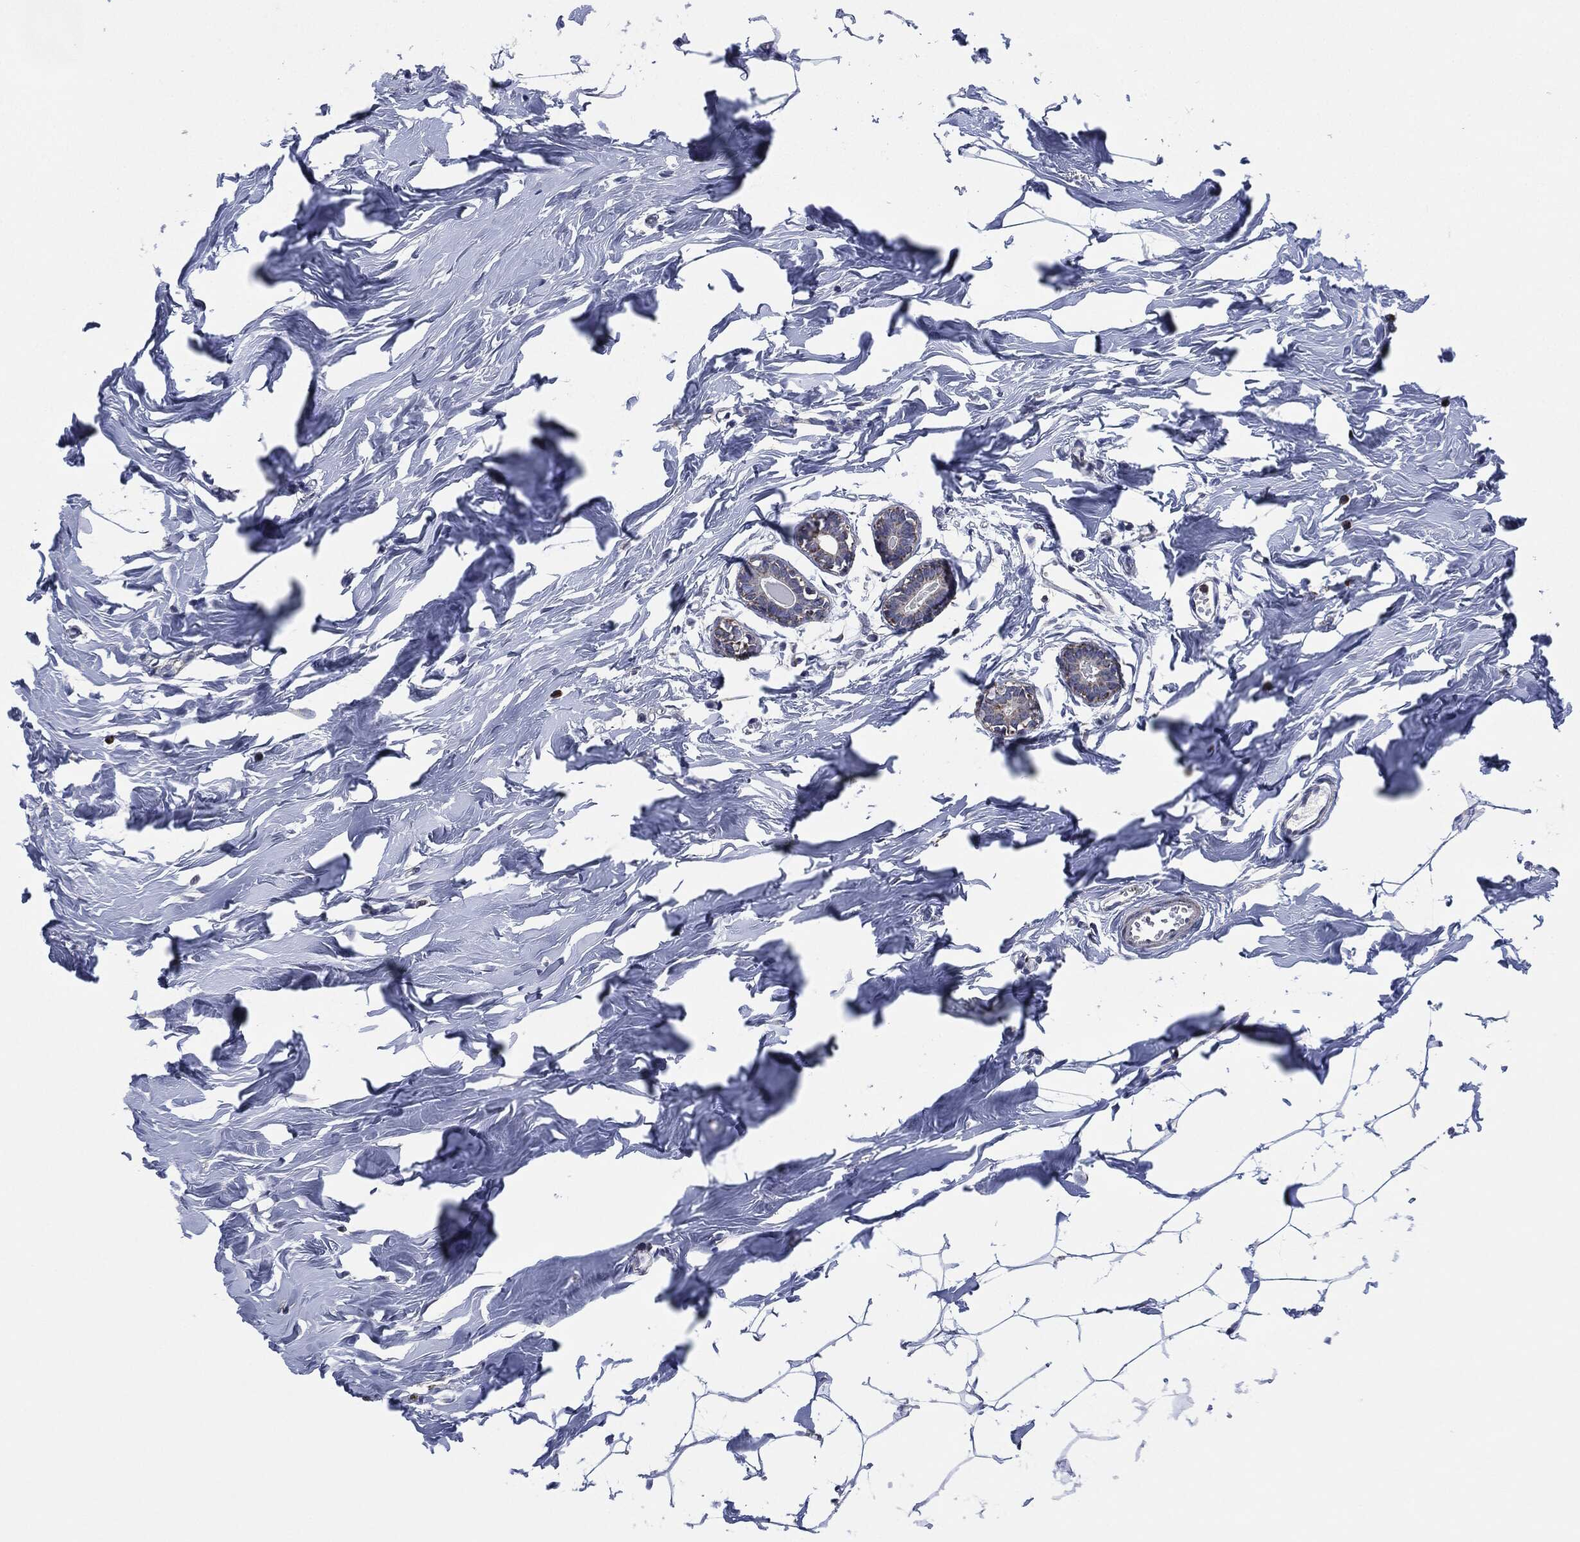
{"staining": {"intensity": "negative", "quantity": "none", "location": "none"}, "tissue": "breast", "cell_type": "Adipocytes", "image_type": "normal", "snomed": [{"axis": "morphology", "description": "Normal tissue, NOS"}, {"axis": "morphology", "description": "Lobular carcinoma, in situ"}, {"axis": "topography", "description": "Breast"}], "caption": "Immunohistochemical staining of normal breast displays no significant positivity in adipocytes.", "gene": "NDUFV2", "patient": {"sex": "female", "age": 35}}